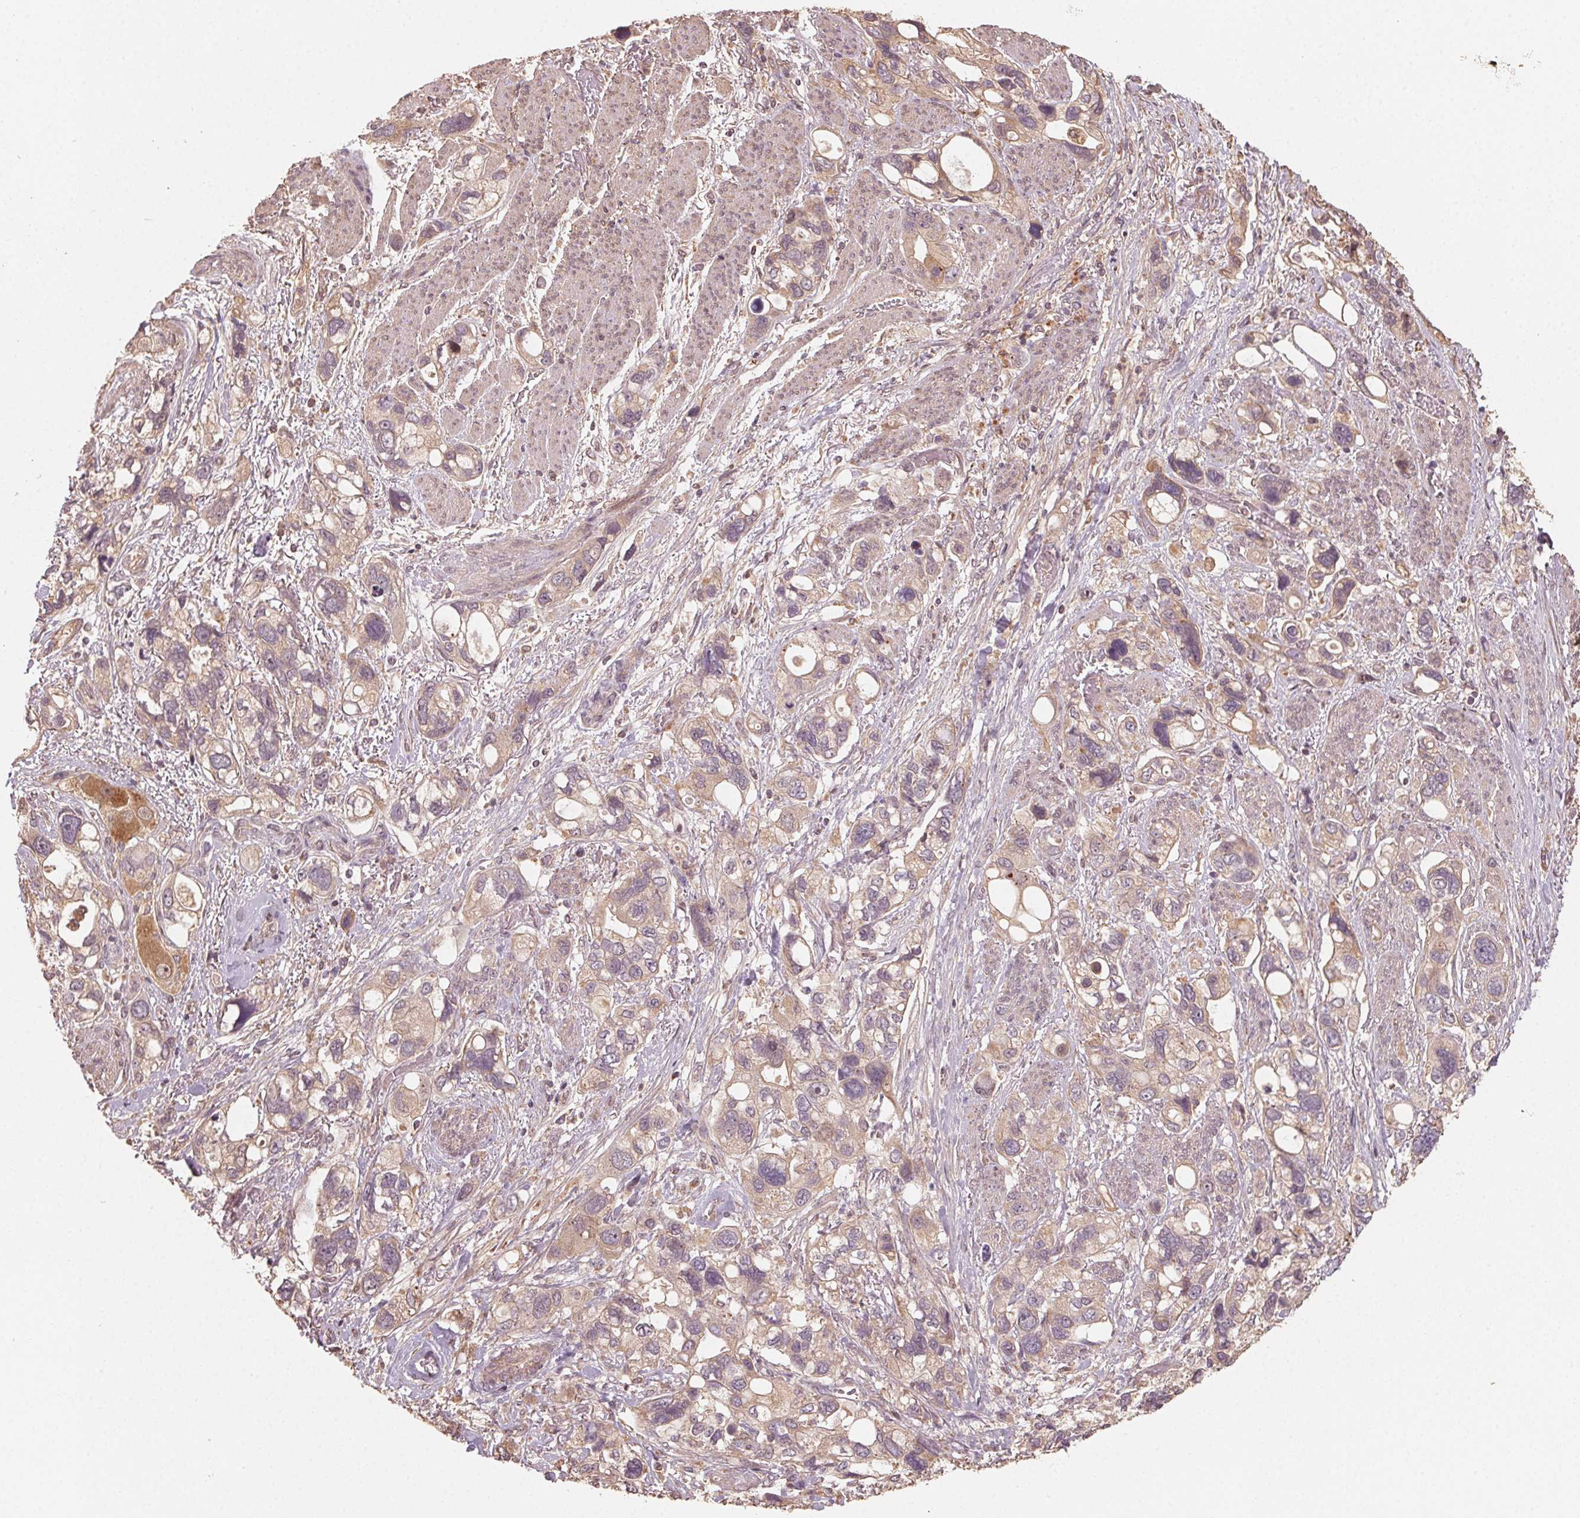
{"staining": {"intensity": "weak", "quantity": ">75%", "location": "cytoplasmic/membranous"}, "tissue": "stomach cancer", "cell_type": "Tumor cells", "image_type": "cancer", "snomed": [{"axis": "morphology", "description": "Adenocarcinoma, NOS"}, {"axis": "topography", "description": "Stomach, upper"}], "caption": "Protein staining exhibits weak cytoplasmic/membranous expression in about >75% of tumor cells in stomach cancer.", "gene": "WBP2", "patient": {"sex": "female", "age": 81}}